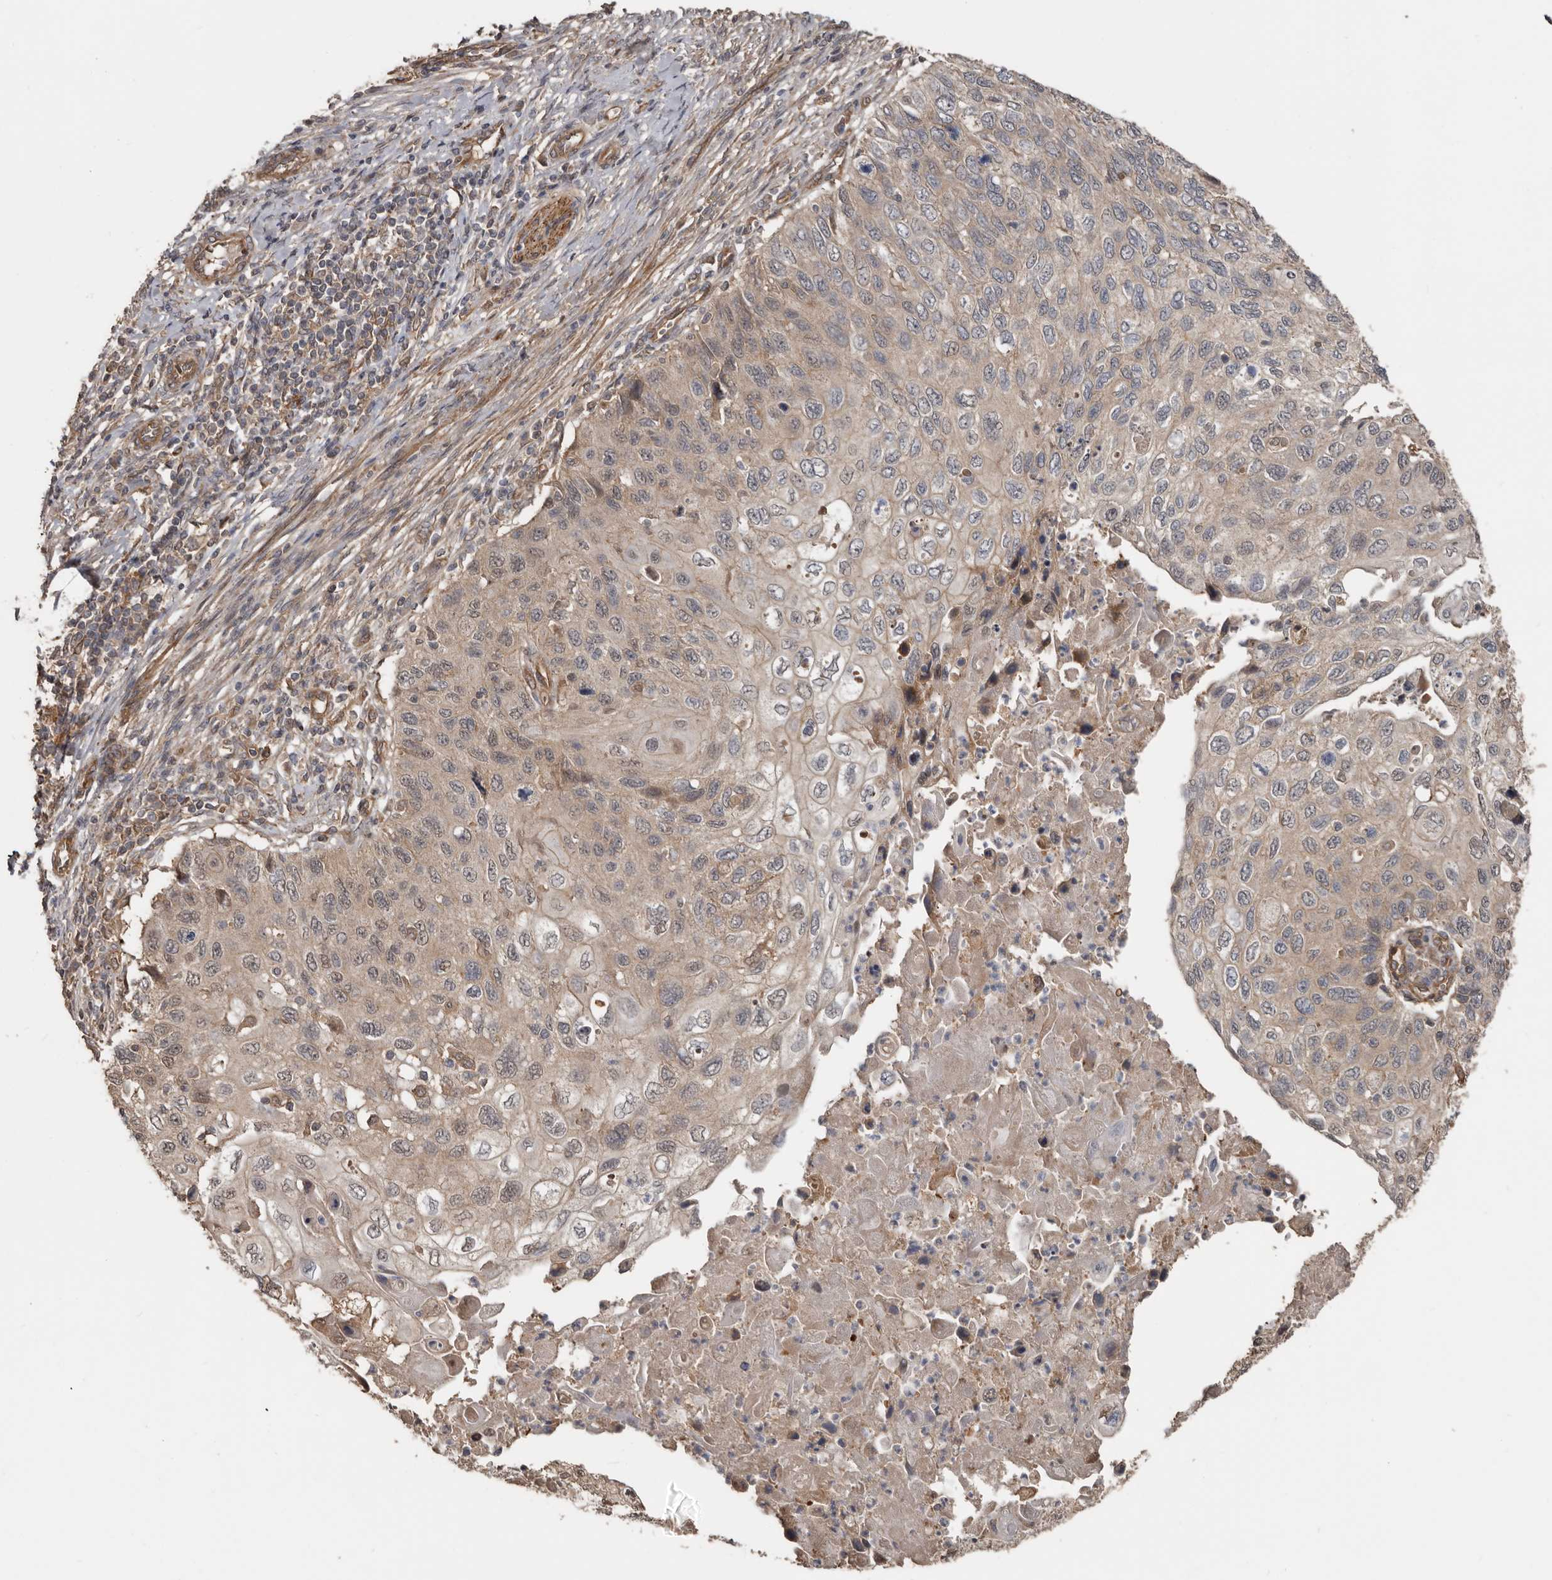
{"staining": {"intensity": "weak", "quantity": ">75%", "location": "cytoplasmic/membranous"}, "tissue": "cervical cancer", "cell_type": "Tumor cells", "image_type": "cancer", "snomed": [{"axis": "morphology", "description": "Squamous cell carcinoma, NOS"}, {"axis": "topography", "description": "Cervix"}], "caption": "This image exhibits immunohistochemistry (IHC) staining of human cervical squamous cell carcinoma, with low weak cytoplasmic/membranous positivity in about >75% of tumor cells.", "gene": "EXOC3L1", "patient": {"sex": "female", "age": 70}}